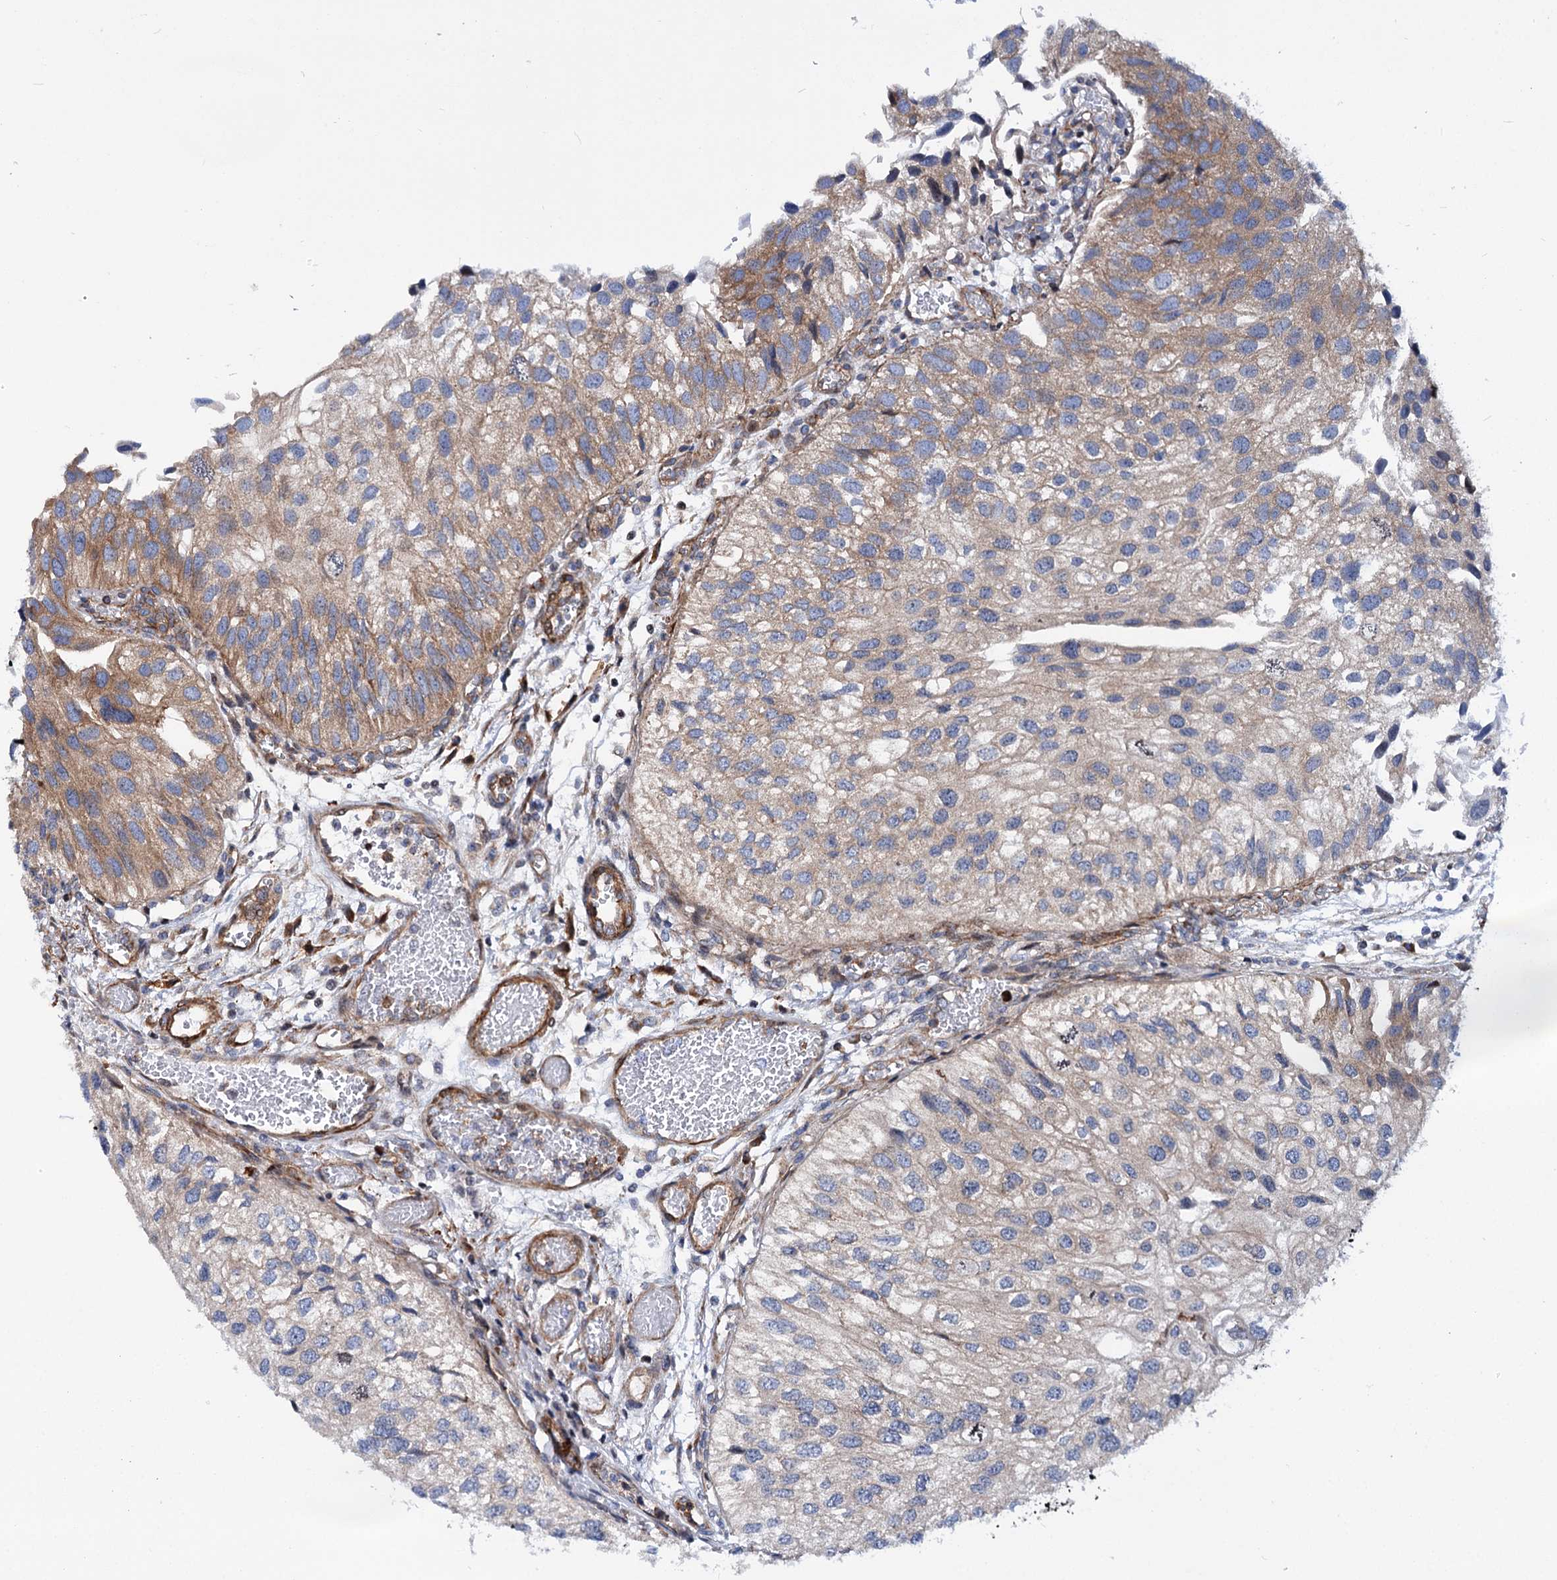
{"staining": {"intensity": "weak", "quantity": "25%-75%", "location": "cytoplasmic/membranous"}, "tissue": "urothelial cancer", "cell_type": "Tumor cells", "image_type": "cancer", "snomed": [{"axis": "morphology", "description": "Urothelial carcinoma, Low grade"}, {"axis": "topography", "description": "Urinary bladder"}], "caption": "A brown stain labels weak cytoplasmic/membranous positivity of a protein in human urothelial carcinoma (low-grade) tumor cells.", "gene": "THAP9", "patient": {"sex": "female", "age": 89}}